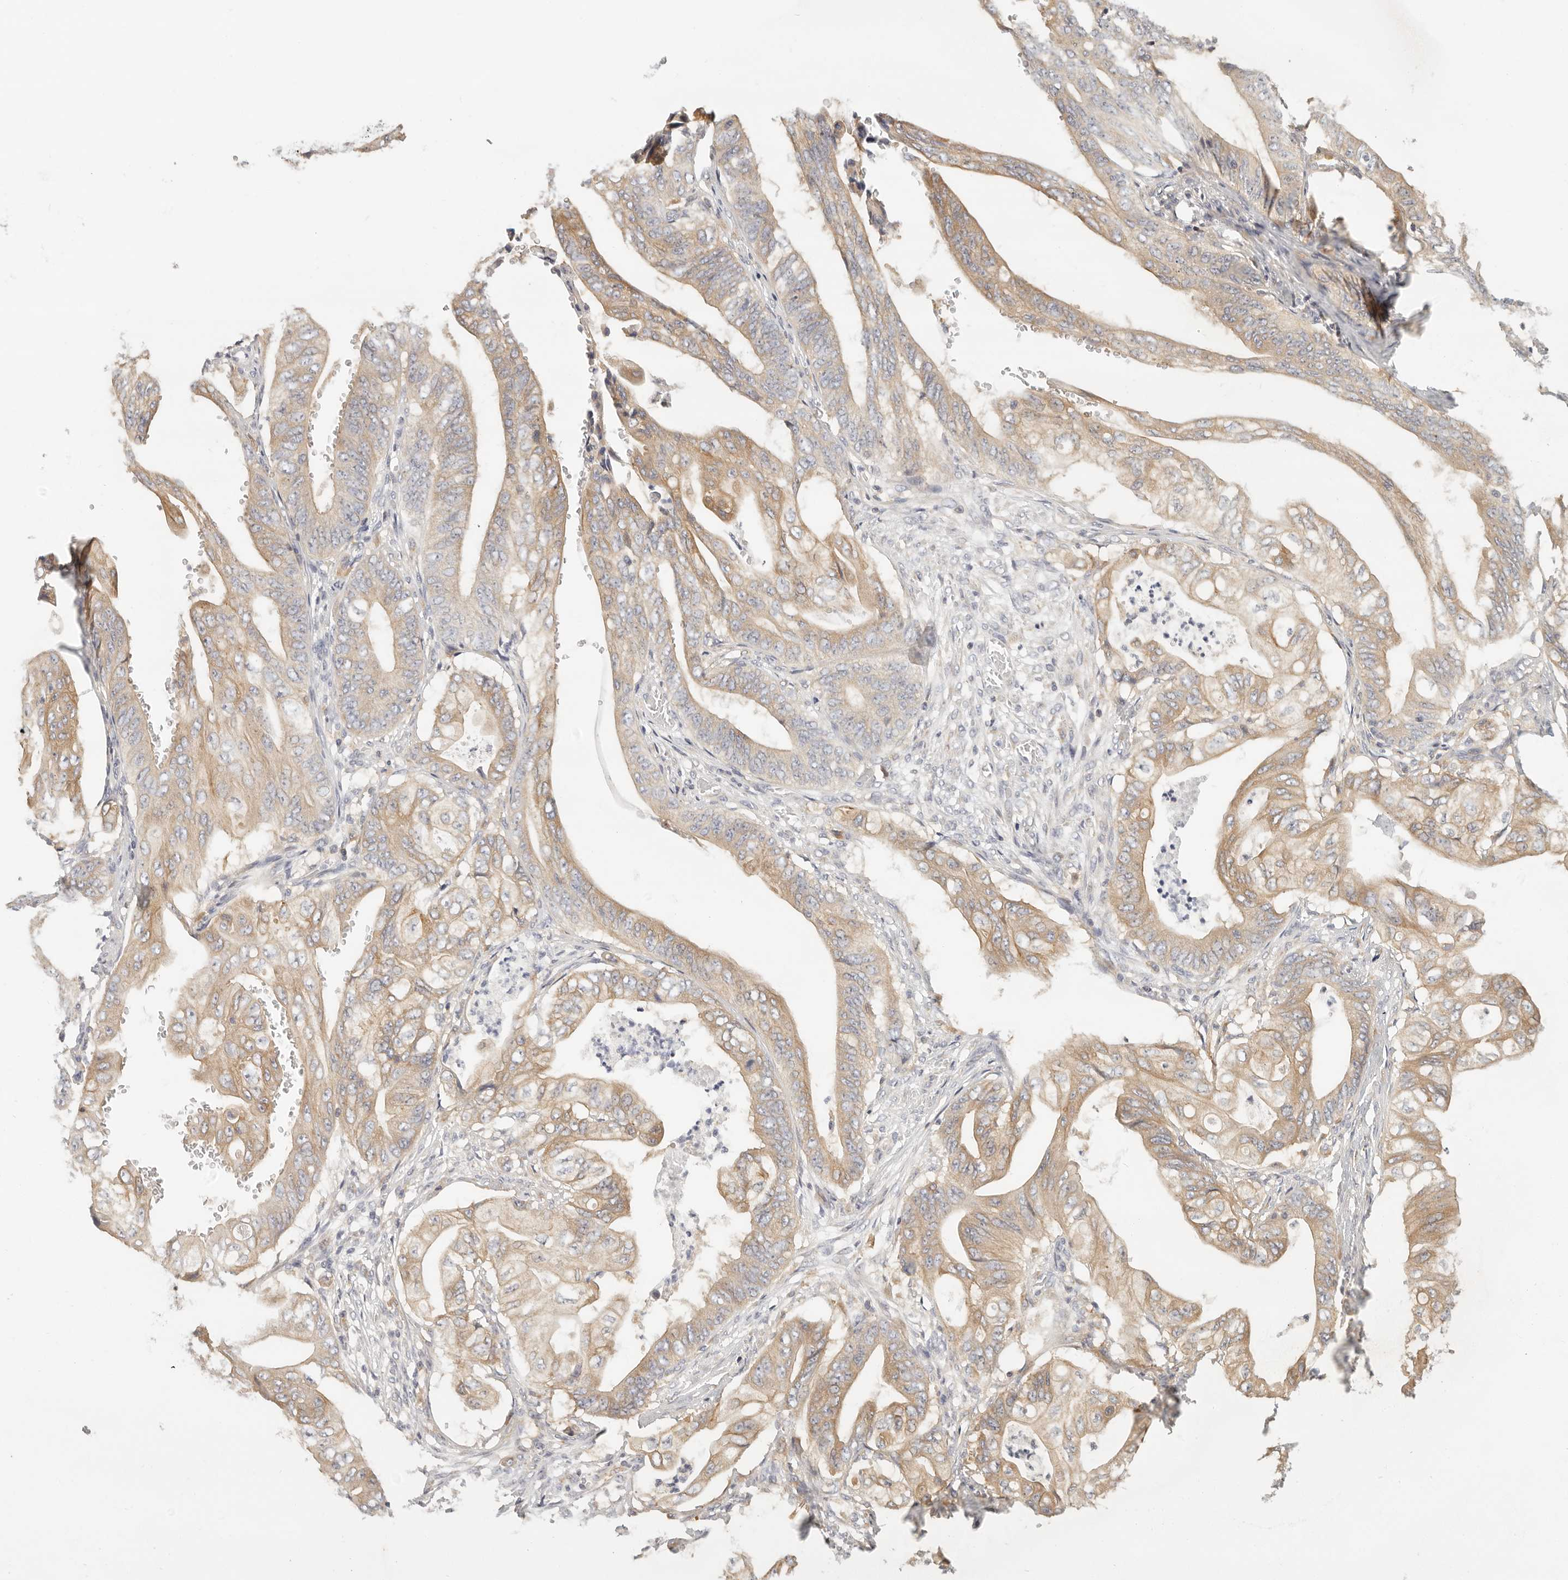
{"staining": {"intensity": "moderate", "quantity": ">75%", "location": "cytoplasmic/membranous"}, "tissue": "stomach cancer", "cell_type": "Tumor cells", "image_type": "cancer", "snomed": [{"axis": "morphology", "description": "Adenocarcinoma, NOS"}, {"axis": "topography", "description": "Stomach"}], "caption": "Protein expression analysis of stomach adenocarcinoma shows moderate cytoplasmic/membranous expression in approximately >75% of tumor cells.", "gene": "ANXA9", "patient": {"sex": "female", "age": 73}}